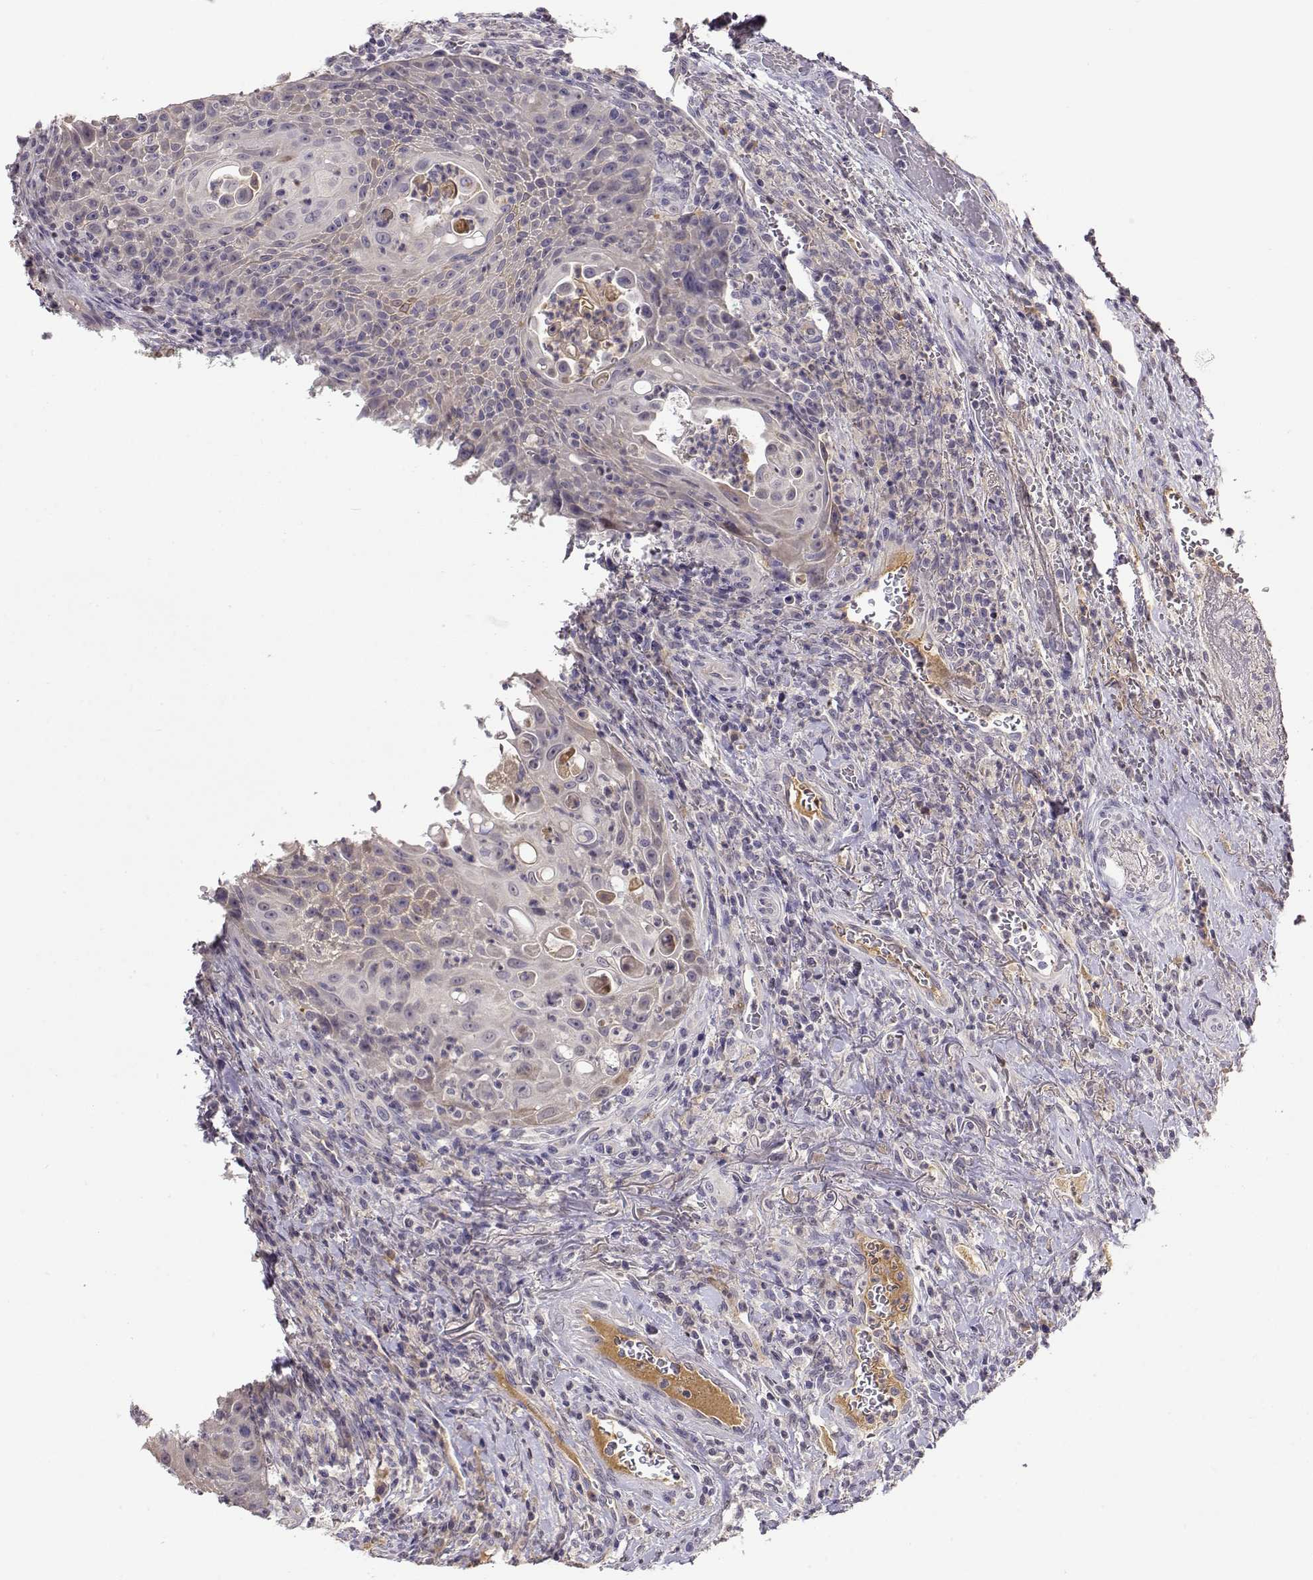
{"staining": {"intensity": "moderate", "quantity": "<25%", "location": "cytoplasmic/membranous"}, "tissue": "head and neck cancer", "cell_type": "Tumor cells", "image_type": "cancer", "snomed": [{"axis": "morphology", "description": "Squamous cell carcinoma, NOS"}, {"axis": "topography", "description": "Head-Neck"}], "caption": "A brown stain labels moderate cytoplasmic/membranous expression of a protein in human head and neck cancer tumor cells.", "gene": "TACR1", "patient": {"sex": "male", "age": 69}}